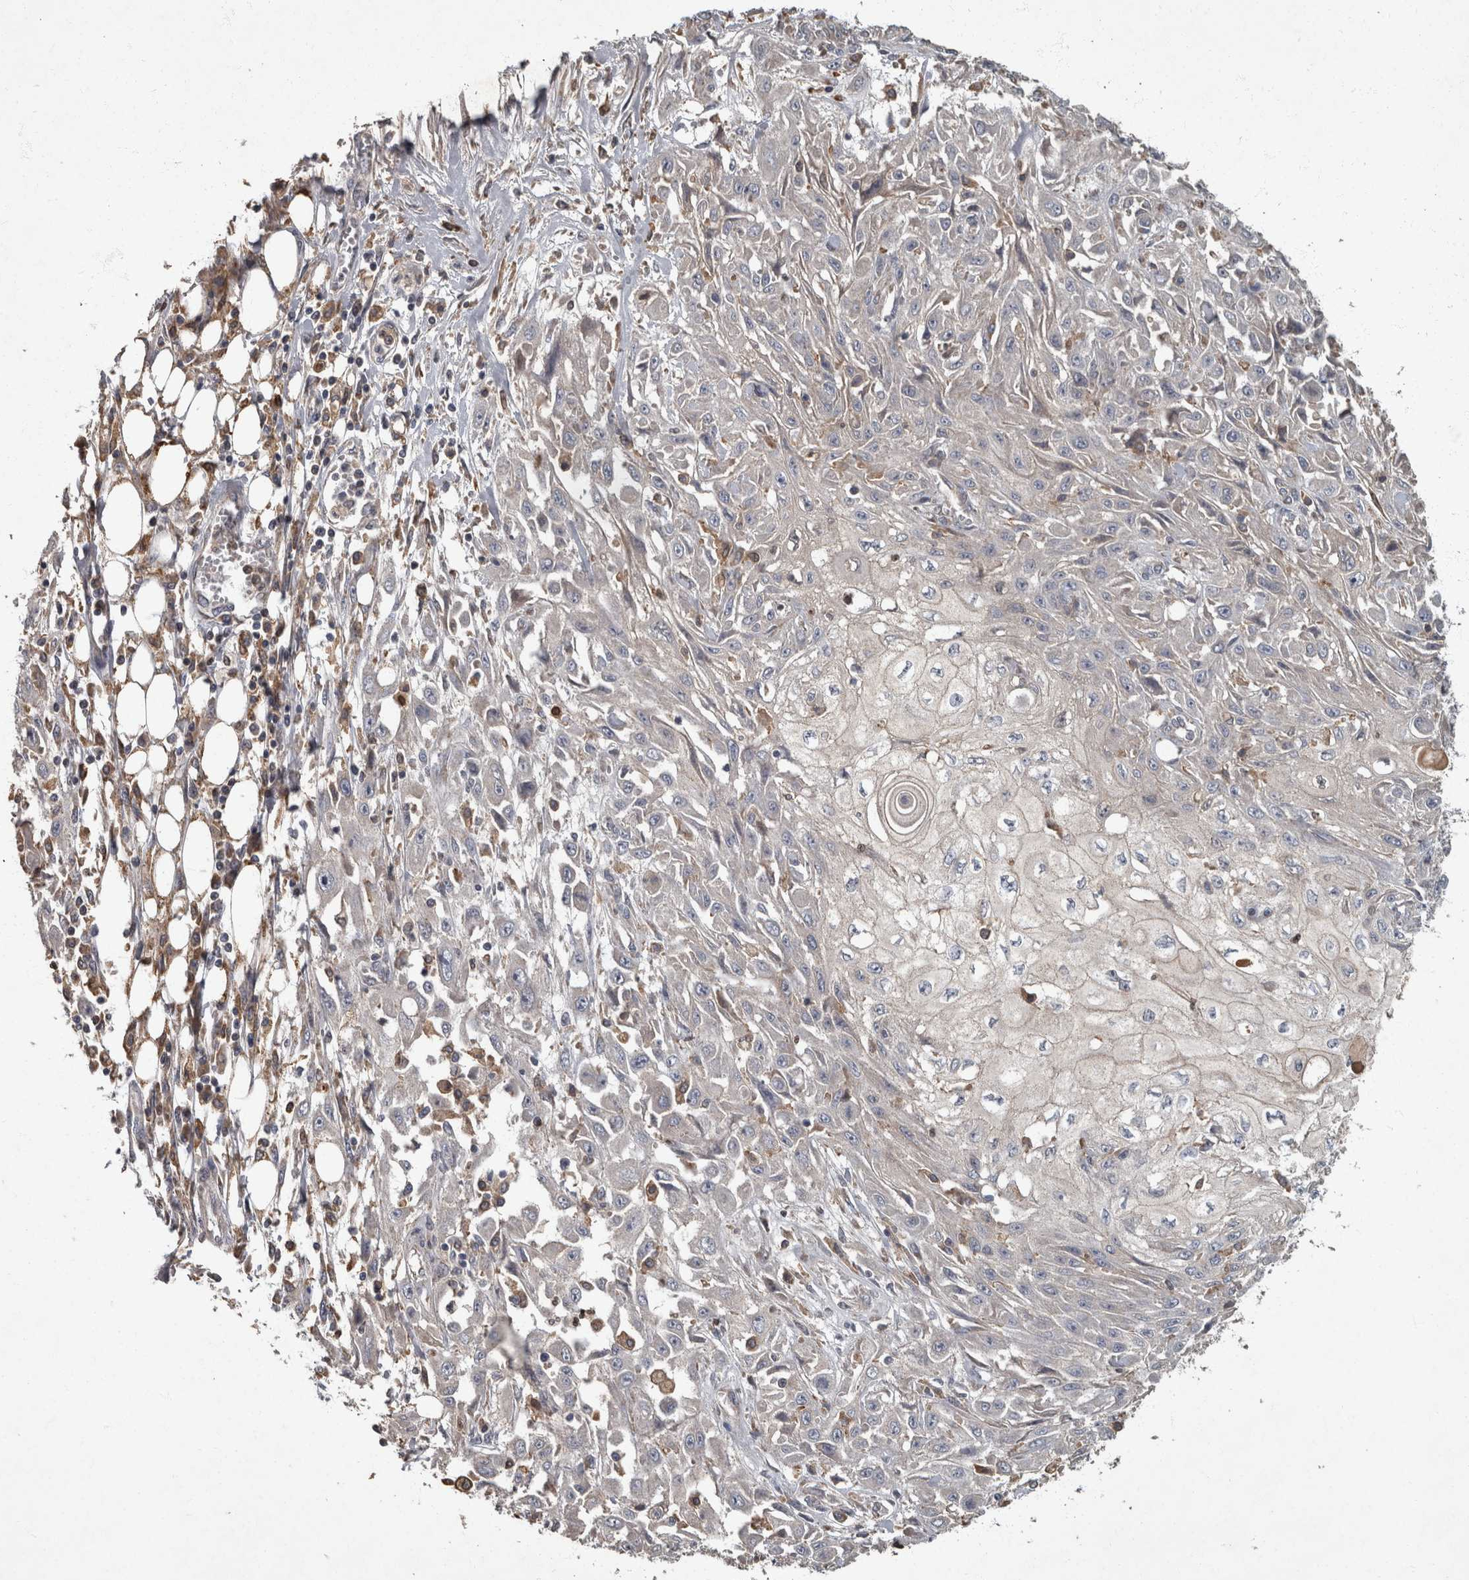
{"staining": {"intensity": "negative", "quantity": "none", "location": "none"}, "tissue": "skin cancer", "cell_type": "Tumor cells", "image_type": "cancer", "snomed": [{"axis": "morphology", "description": "Squamous cell carcinoma, NOS"}, {"axis": "morphology", "description": "Squamous cell carcinoma, metastatic, NOS"}, {"axis": "topography", "description": "Skin"}, {"axis": "topography", "description": "Lymph node"}], "caption": "Immunohistochemical staining of human metastatic squamous cell carcinoma (skin) demonstrates no significant staining in tumor cells.", "gene": "PPP1R3C", "patient": {"sex": "male", "age": 75}}